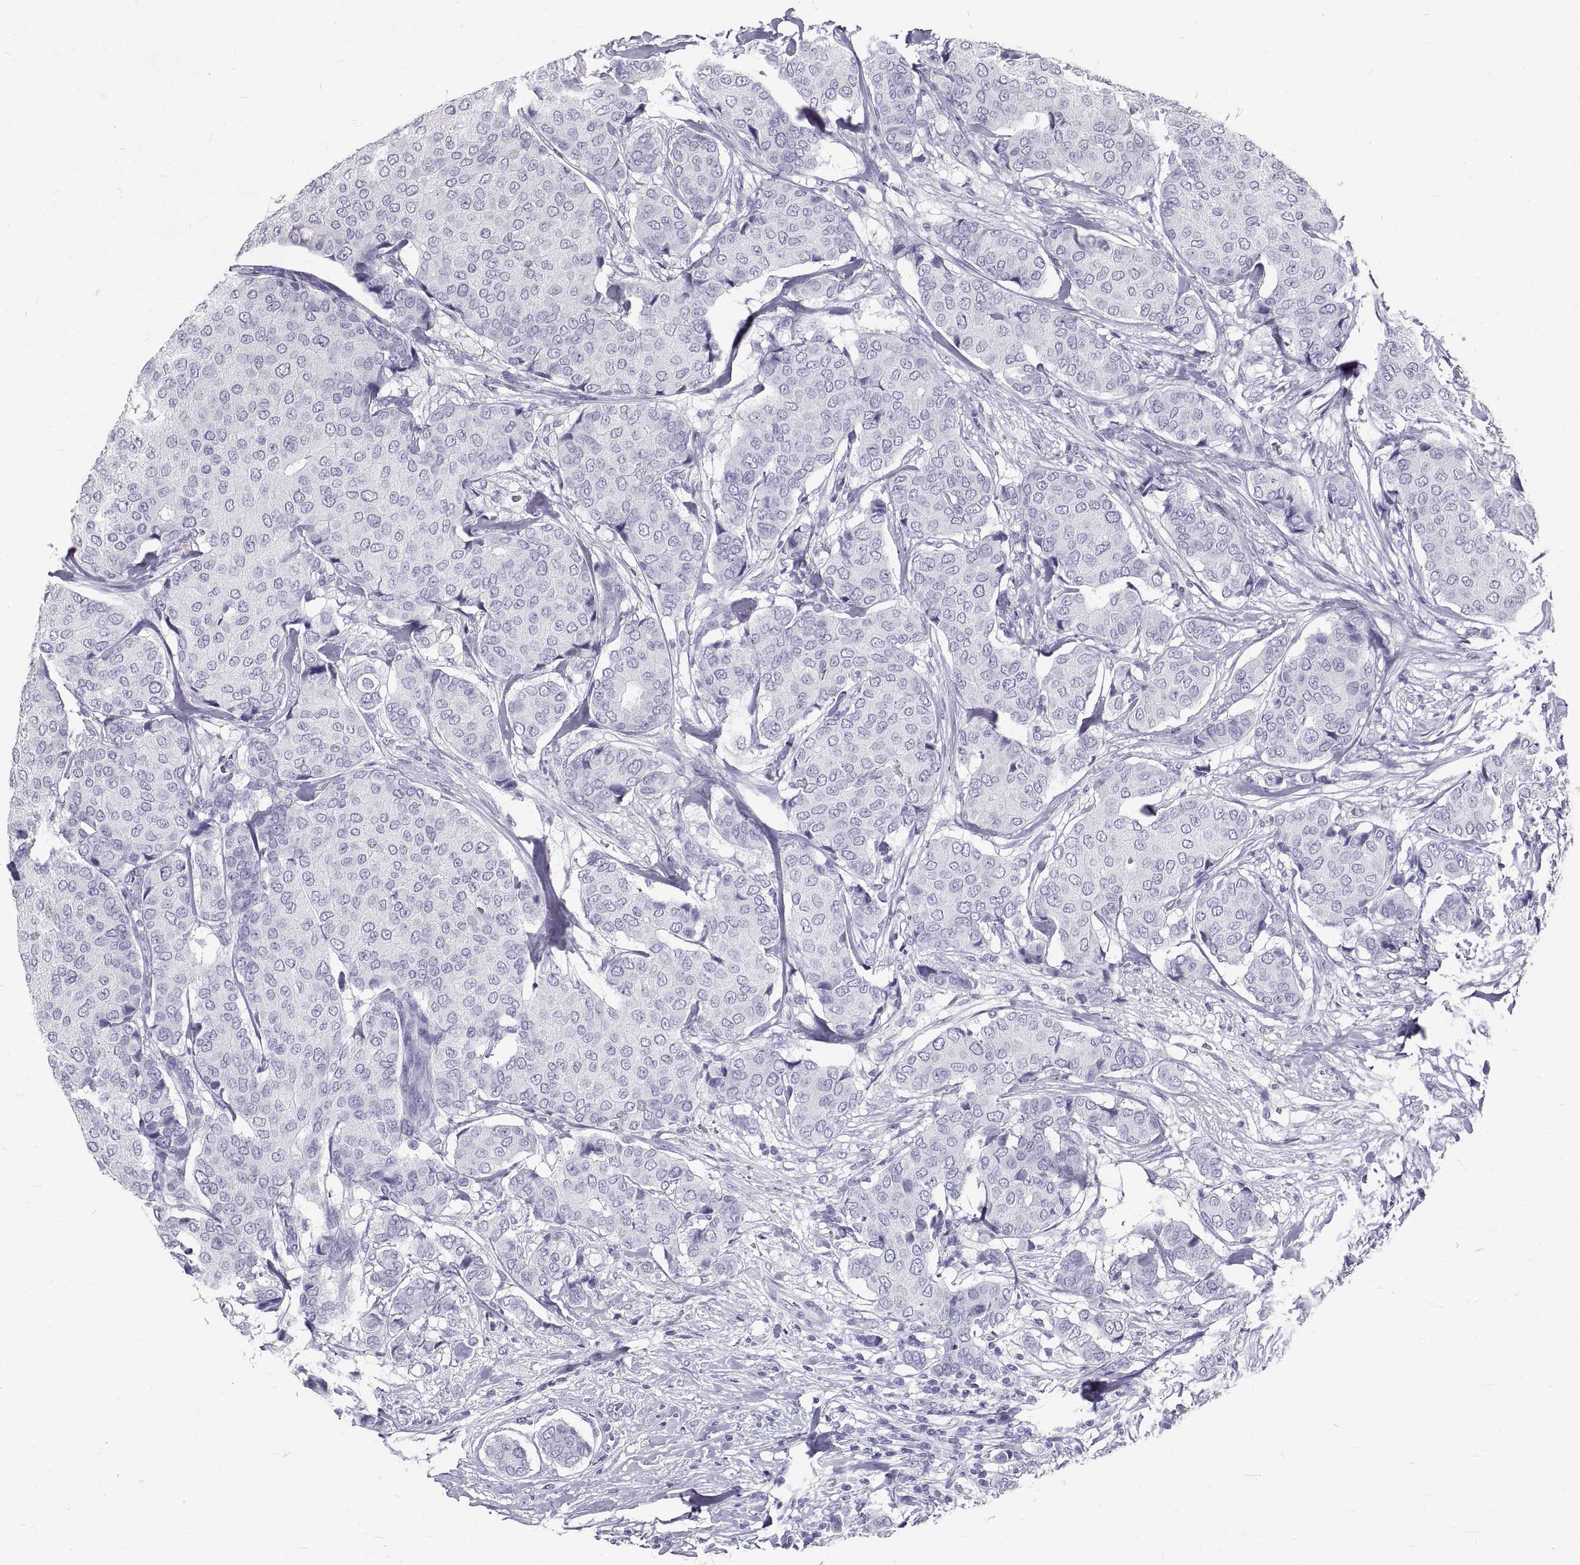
{"staining": {"intensity": "negative", "quantity": "none", "location": "none"}, "tissue": "breast cancer", "cell_type": "Tumor cells", "image_type": "cancer", "snomed": [{"axis": "morphology", "description": "Duct carcinoma"}, {"axis": "topography", "description": "Breast"}], "caption": "An IHC image of breast cancer (infiltrating ductal carcinoma) is shown. There is no staining in tumor cells of breast cancer (infiltrating ductal carcinoma).", "gene": "GNG12", "patient": {"sex": "female", "age": 75}}